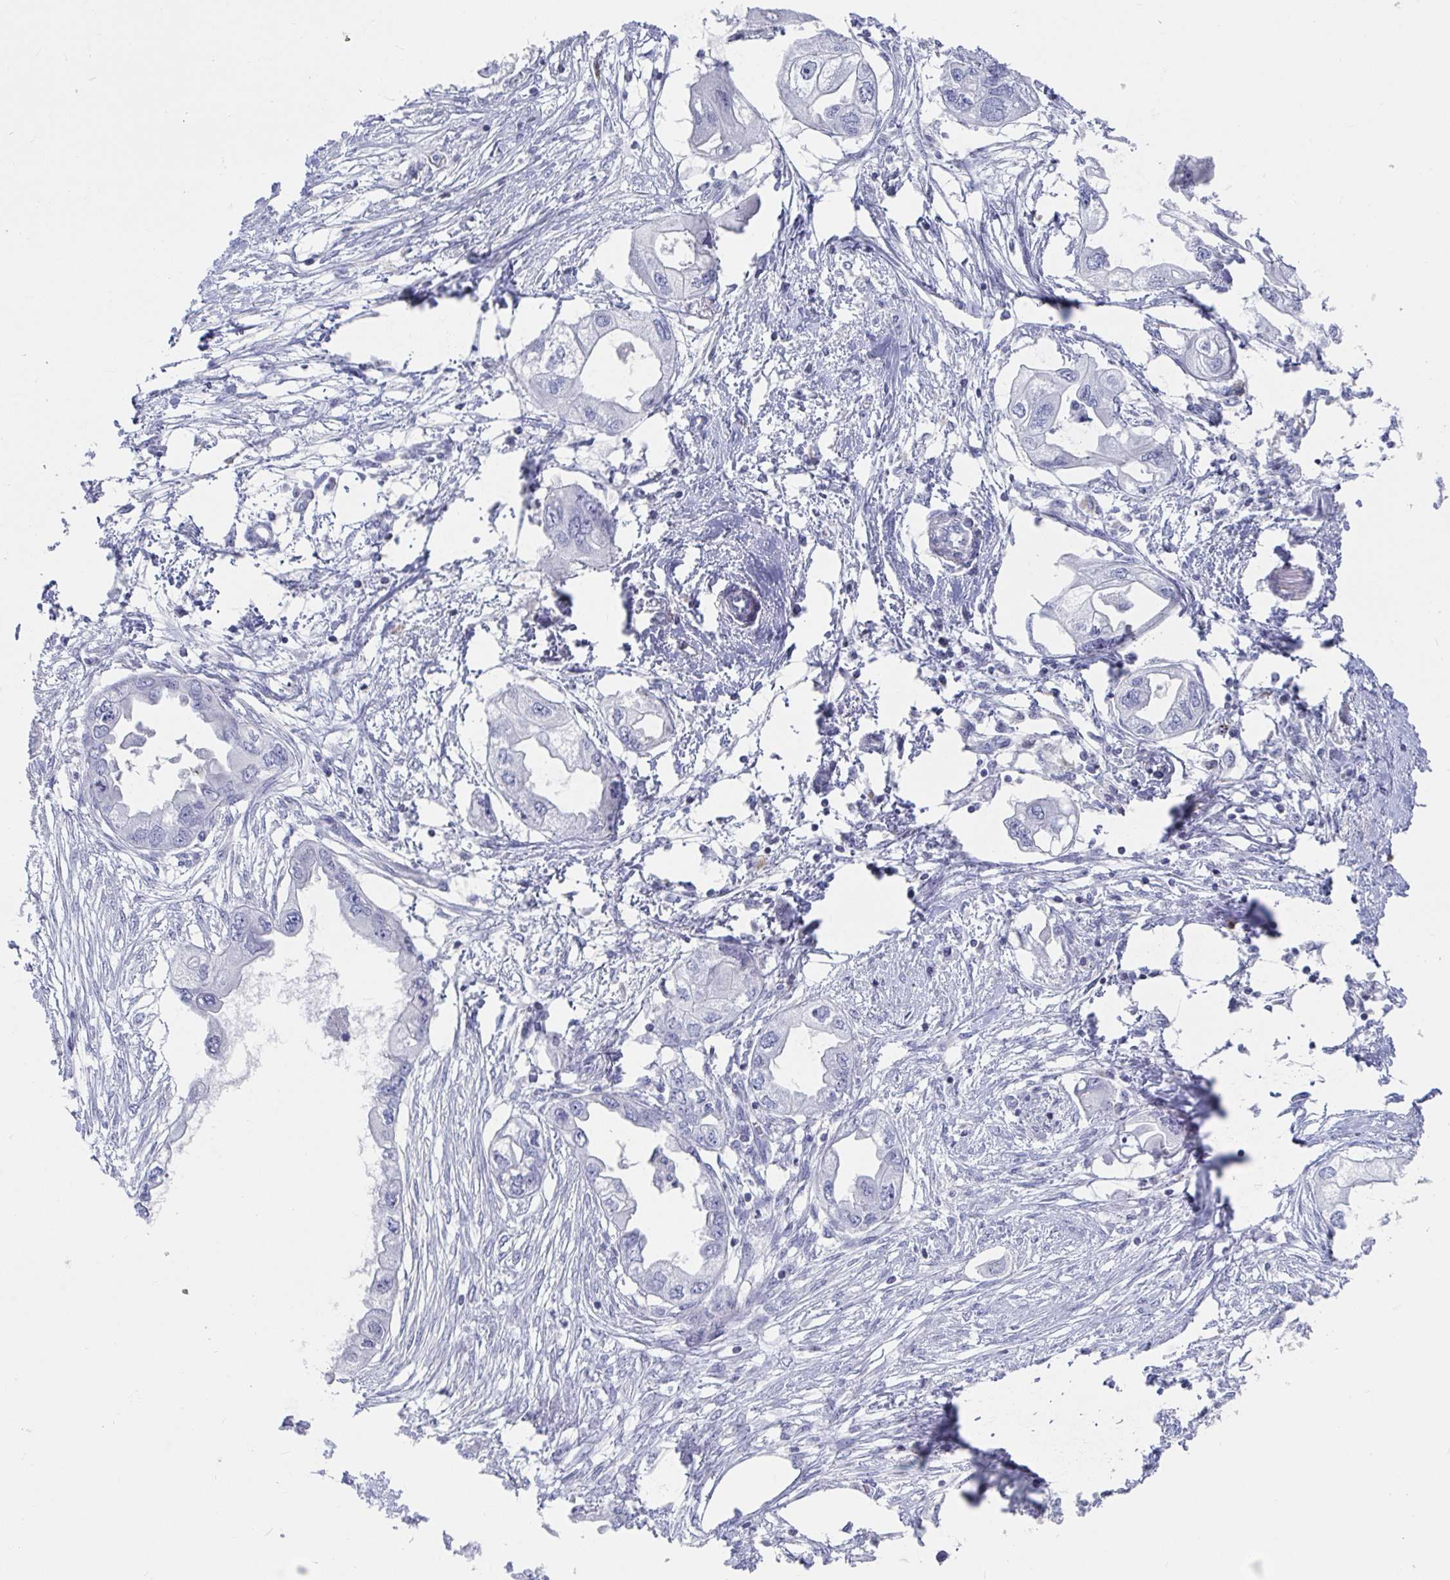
{"staining": {"intensity": "negative", "quantity": "none", "location": "none"}, "tissue": "endometrial cancer", "cell_type": "Tumor cells", "image_type": "cancer", "snomed": [{"axis": "morphology", "description": "Adenocarcinoma, NOS"}, {"axis": "morphology", "description": "Adenocarcinoma, metastatic, NOS"}, {"axis": "topography", "description": "Adipose tissue"}, {"axis": "topography", "description": "Endometrium"}], "caption": "Endometrial cancer was stained to show a protein in brown. There is no significant positivity in tumor cells.", "gene": "ZFP82", "patient": {"sex": "female", "age": 67}}